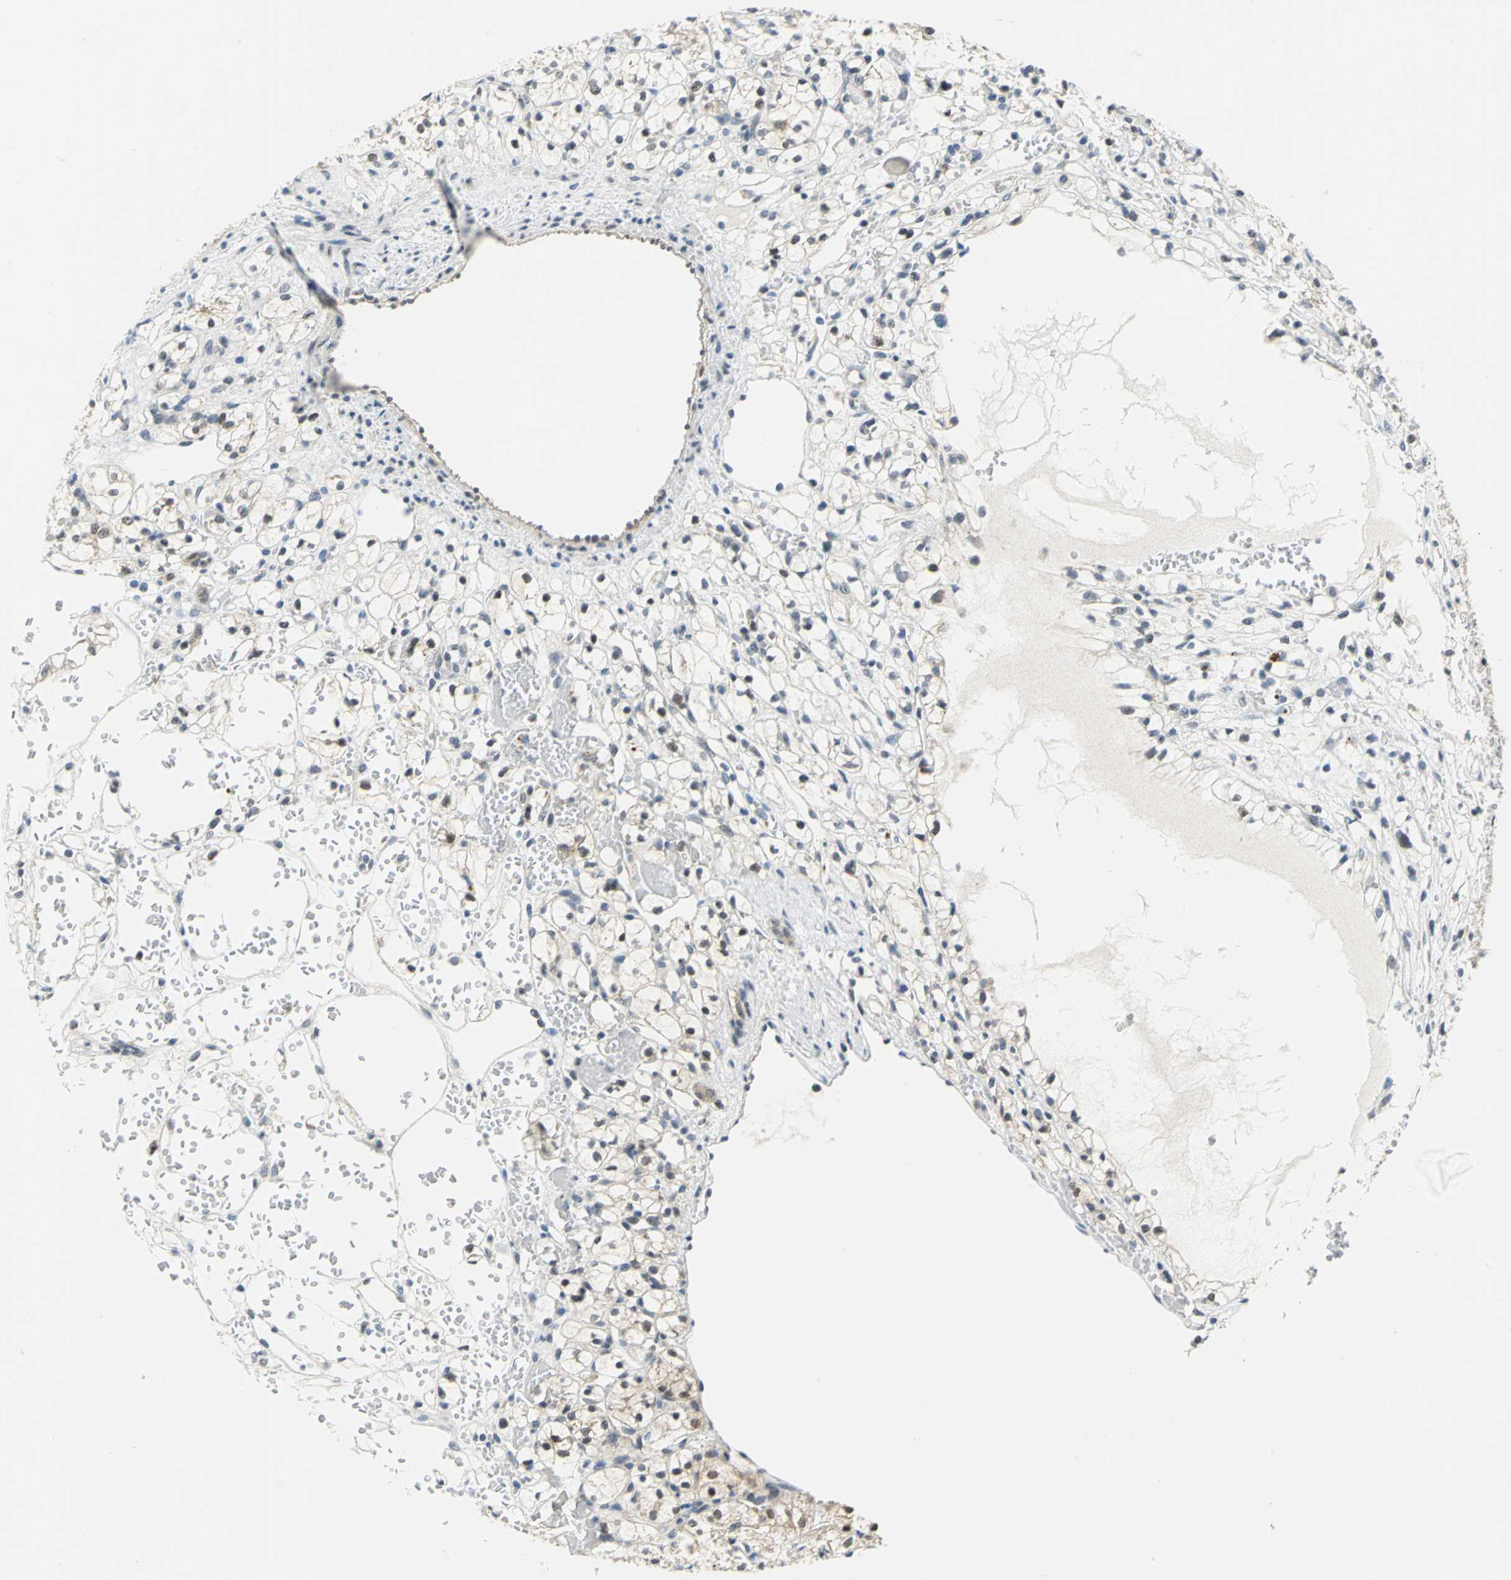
{"staining": {"intensity": "negative", "quantity": "none", "location": "none"}, "tissue": "renal cancer", "cell_type": "Tumor cells", "image_type": "cancer", "snomed": [{"axis": "morphology", "description": "Adenocarcinoma, NOS"}, {"axis": "topography", "description": "Kidney"}], "caption": "An image of adenocarcinoma (renal) stained for a protein exhibits no brown staining in tumor cells. (DAB immunohistochemistry visualized using brightfield microscopy, high magnification).", "gene": "PIN1", "patient": {"sex": "female", "age": 60}}